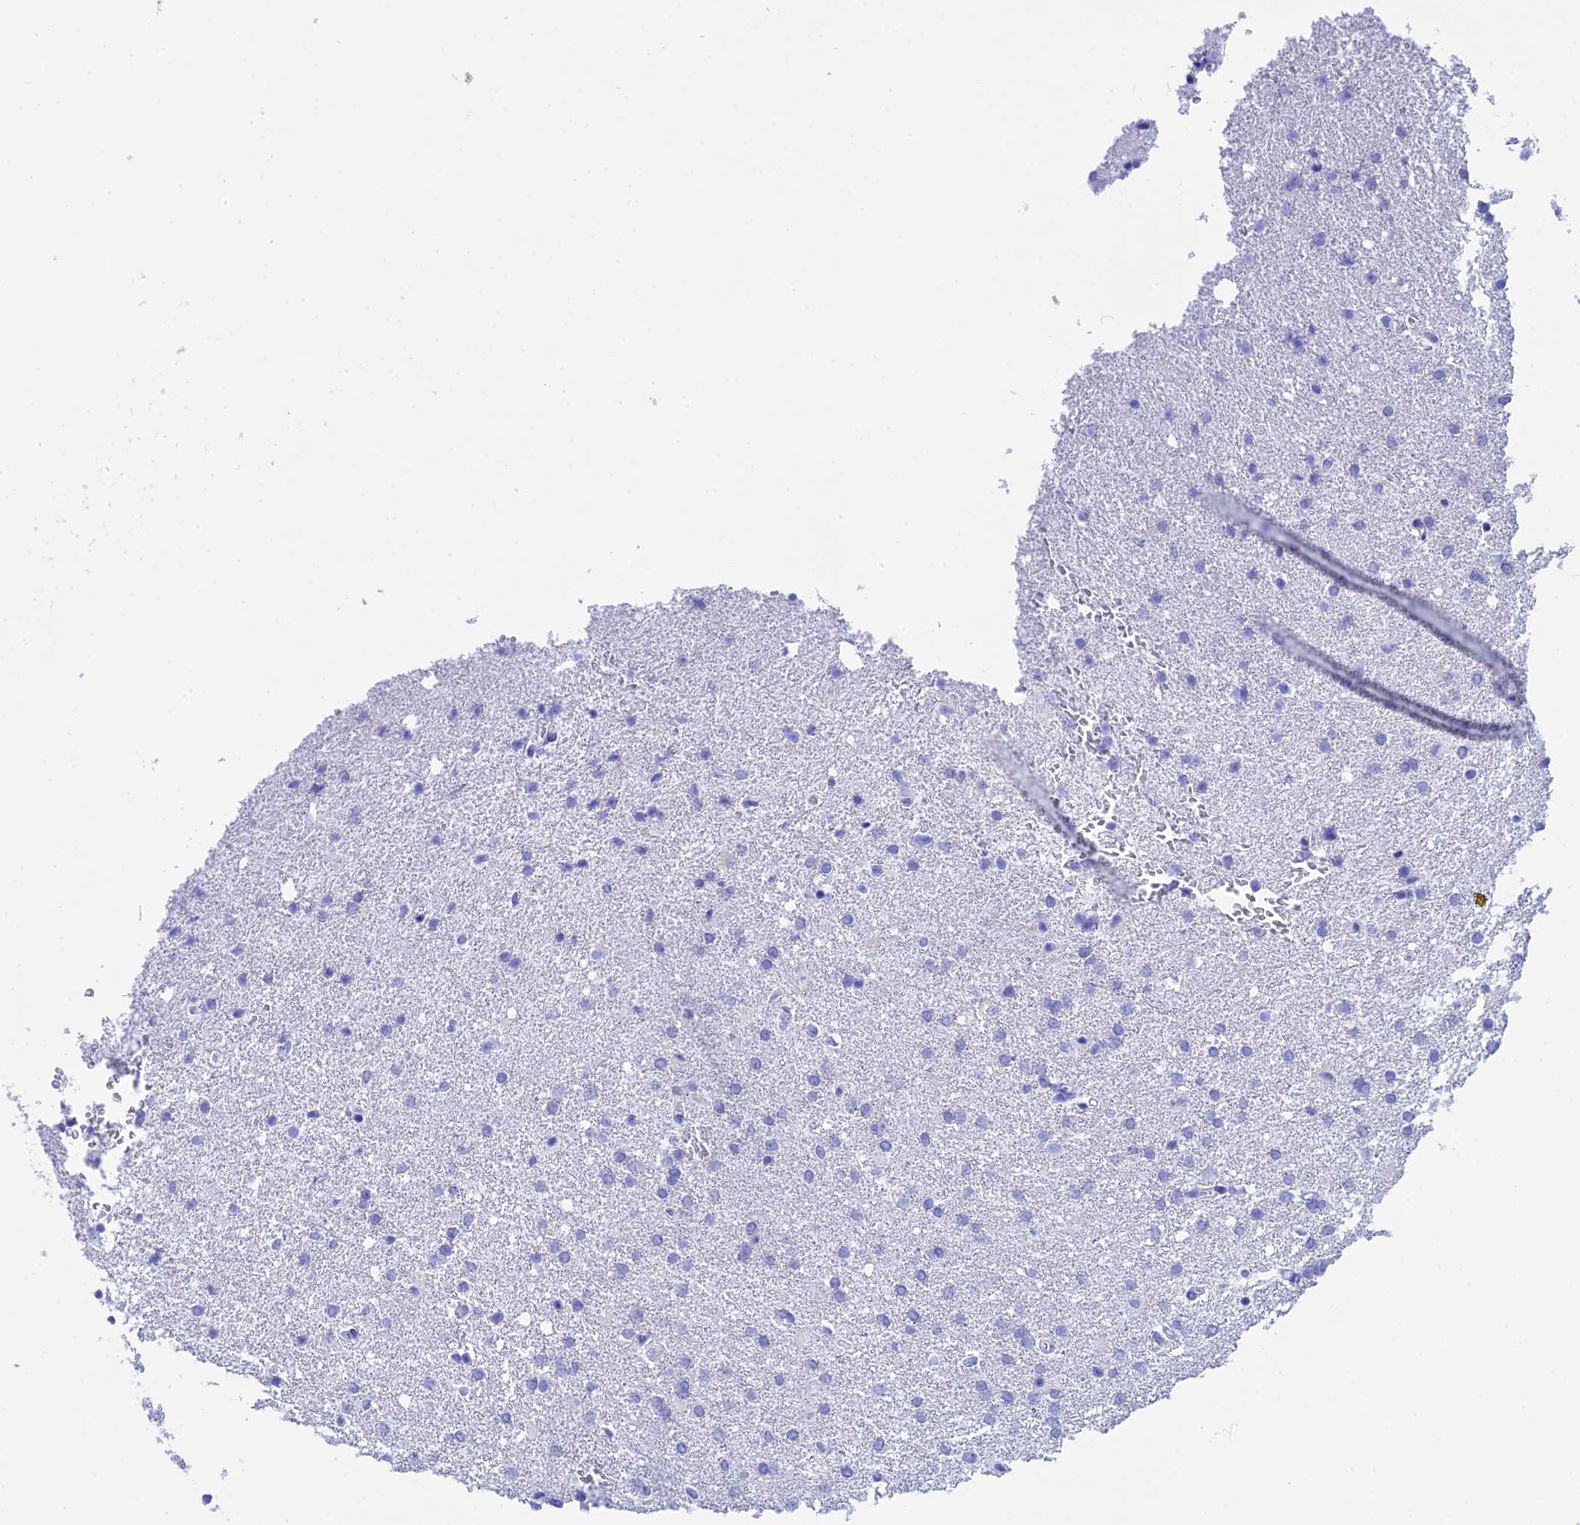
{"staining": {"intensity": "negative", "quantity": "none", "location": "none"}, "tissue": "glioma", "cell_type": "Tumor cells", "image_type": "cancer", "snomed": [{"axis": "morphology", "description": "Glioma, malignant, High grade"}, {"axis": "topography", "description": "Brain"}], "caption": "A histopathology image of glioma stained for a protein exhibits no brown staining in tumor cells. (IHC, brightfield microscopy, high magnification).", "gene": "TEX101", "patient": {"sex": "male", "age": 72}}